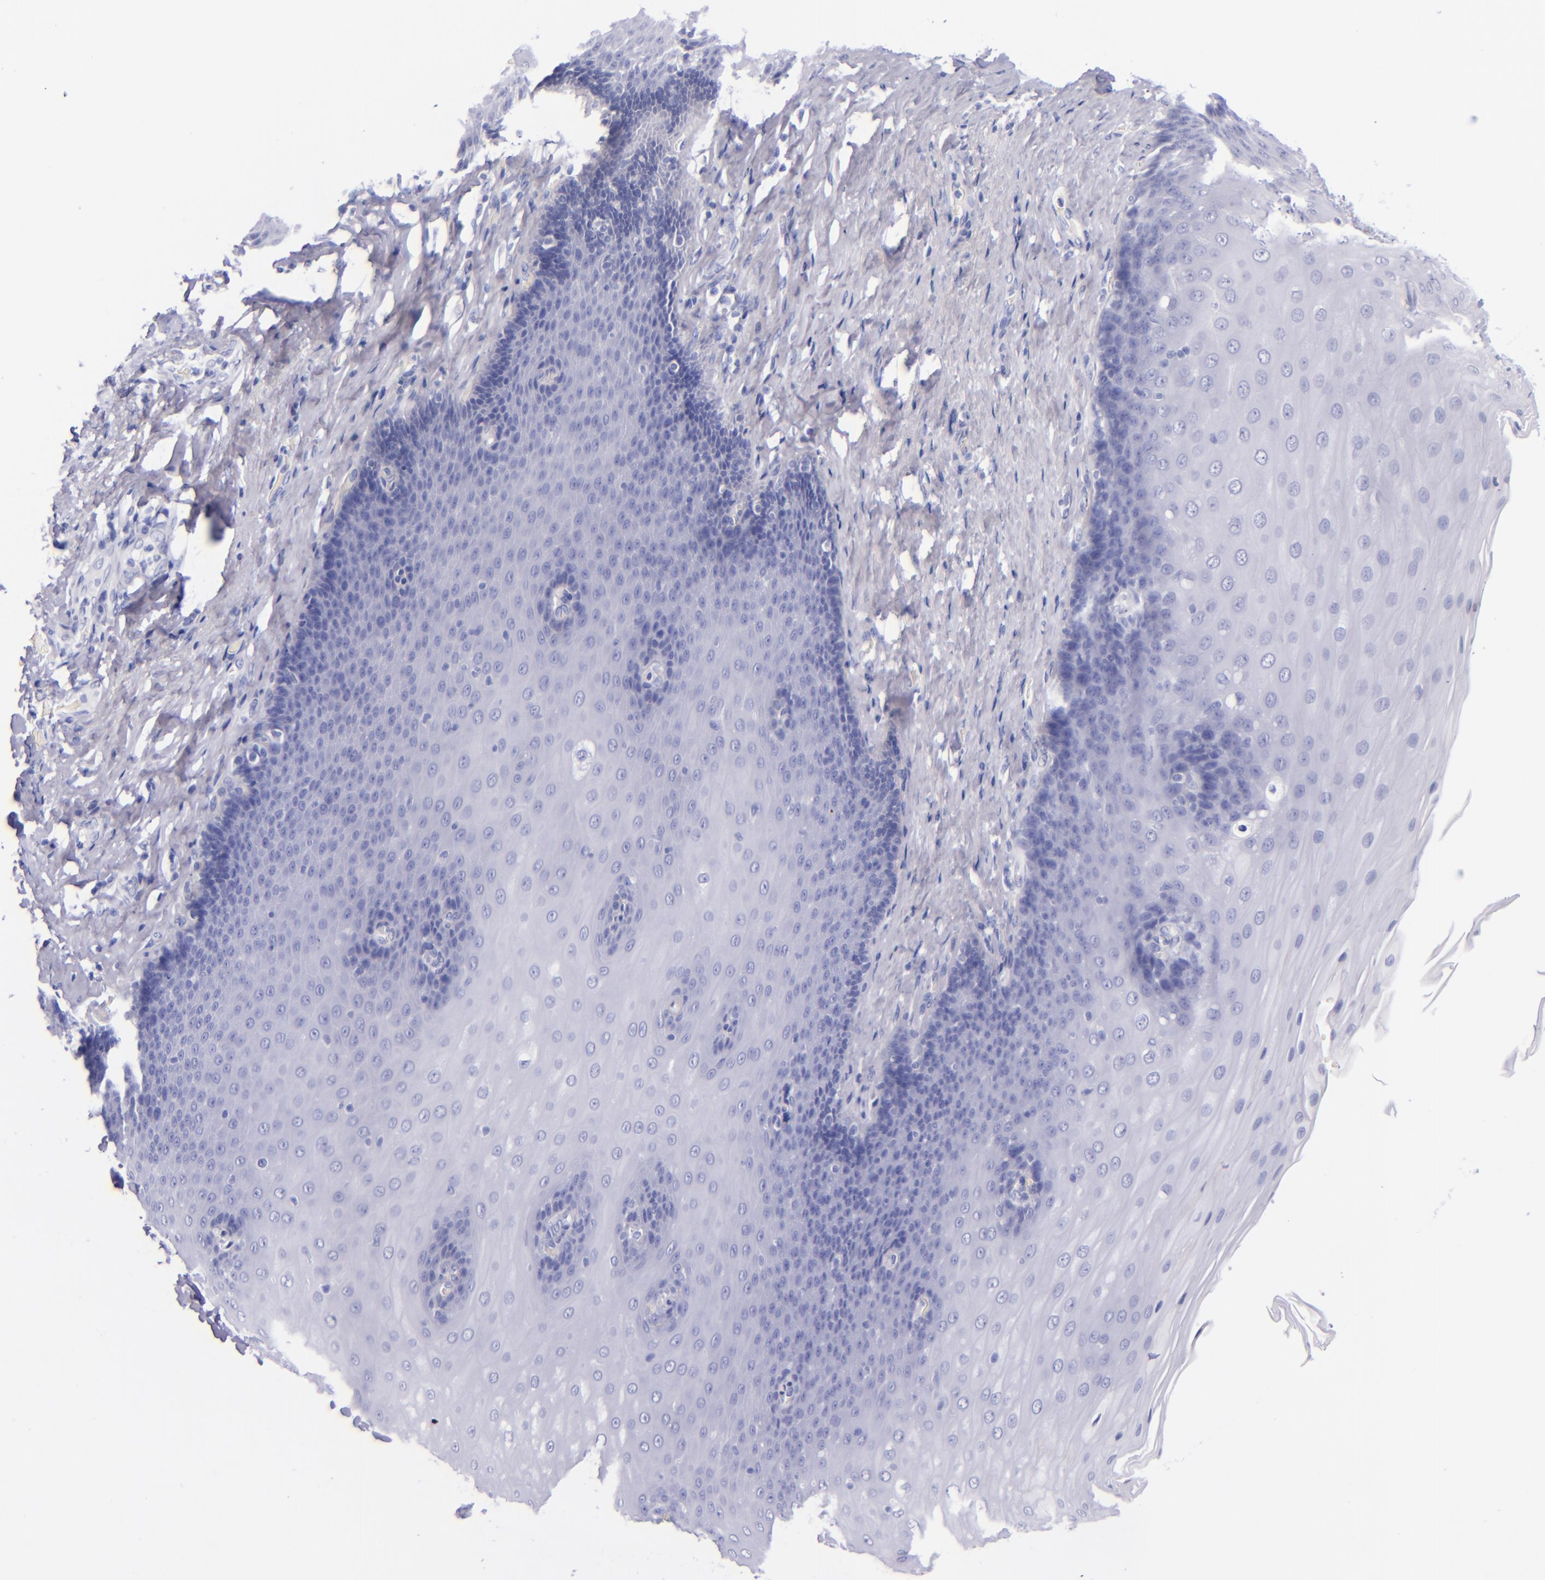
{"staining": {"intensity": "negative", "quantity": "none", "location": "none"}, "tissue": "esophagus", "cell_type": "Squamous epithelial cells", "image_type": "normal", "snomed": [{"axis": "morphology", "description": "Normal tissue, NOS"}, {"axis": "topography", "description": "Esophagus"}], "caption": "A high-resolution histopathology image shows immunohistochemistry staining of benign esophagus, which demonstrates no significant staining in squamous epithelial cells.", "gene": "LAG3", "patient": {"sex": "male", "age": 62}}